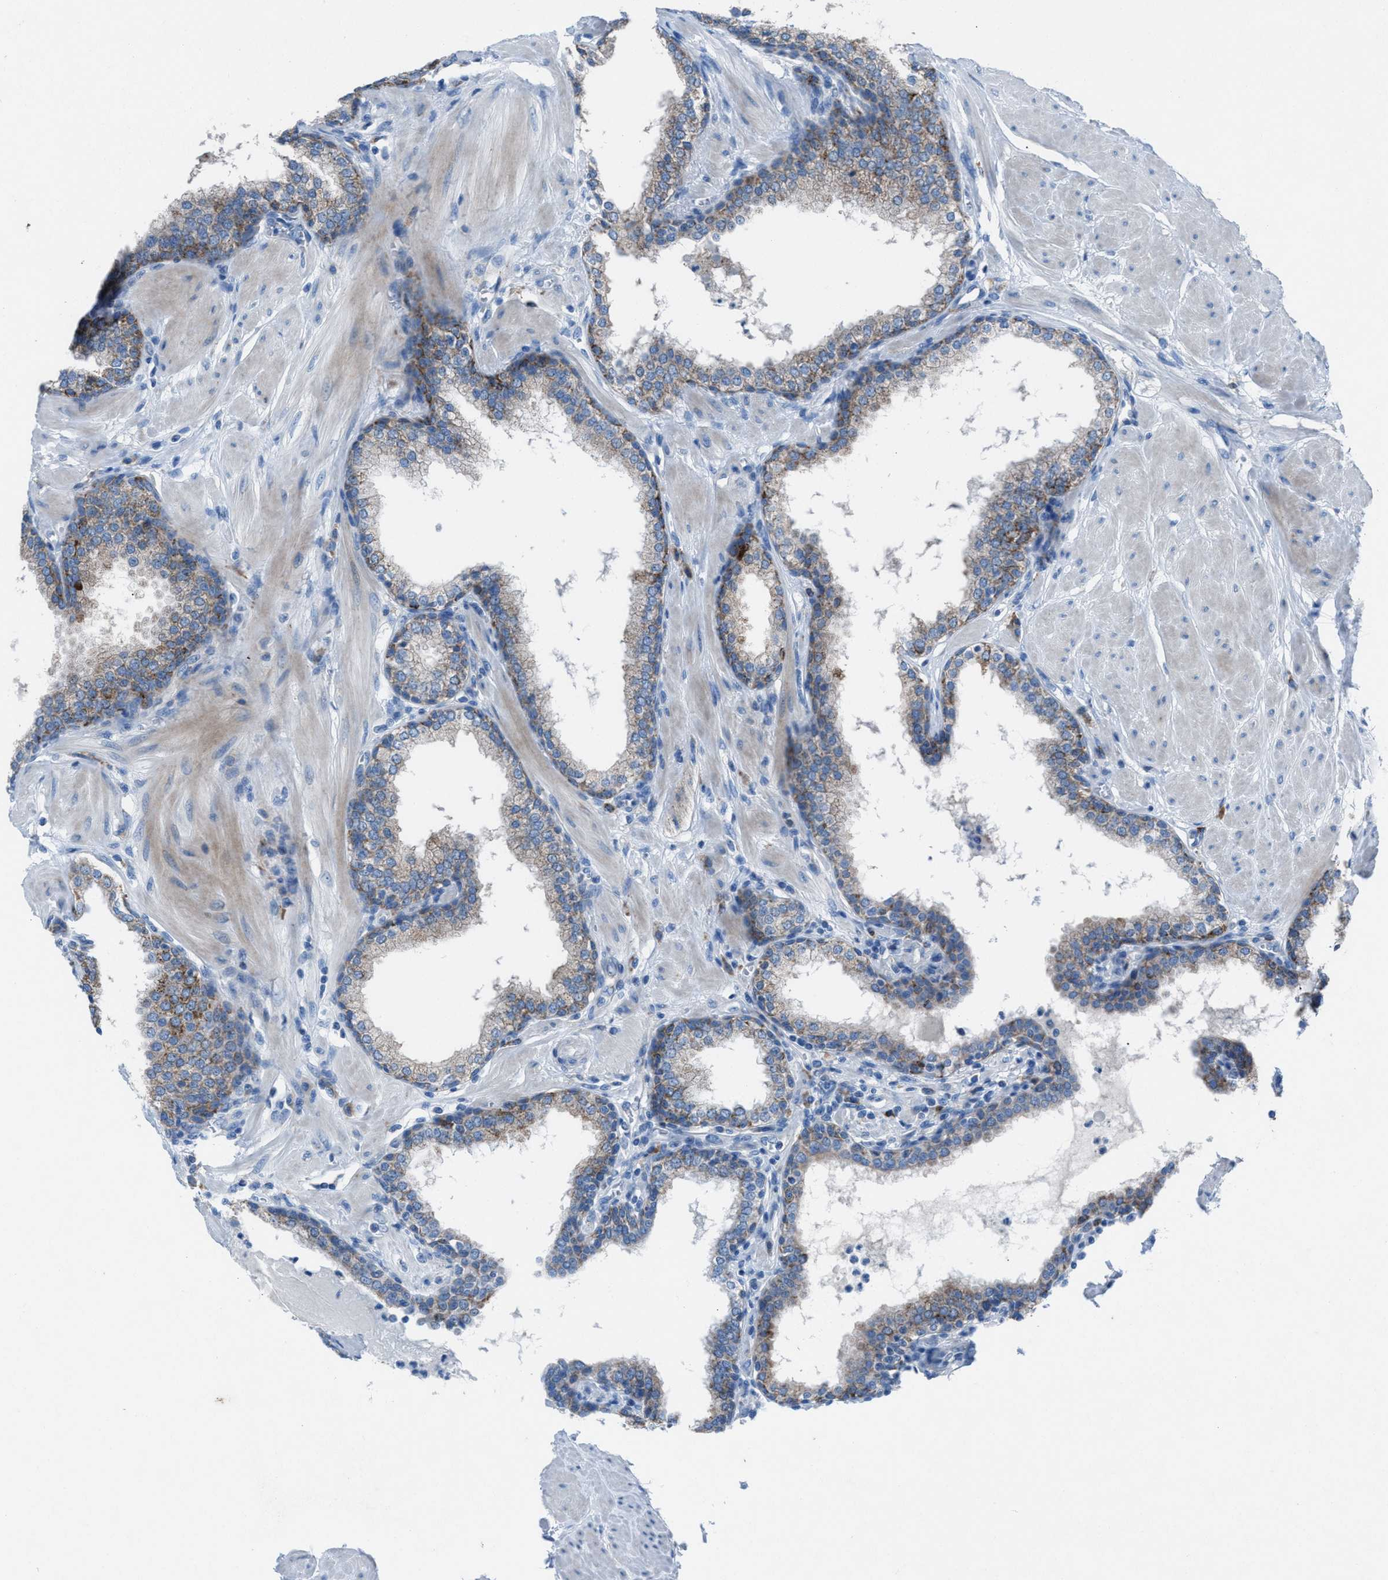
{"staining": {"intensity": "moderate", "quantity": "25%-75%", "location": "cytoplasmic/membranous"}, "tissue": "prostate", "cell_type": "Glandular cells", "image_type": "normal", "snomed": [{"axis": "morphology", "description": "Normal tissue, NOS"}, {"axis": "topography", "description": "Prostate"}], "caption": "IHC staining of benign prostate, which displays medium levels of moderate cytoplasmic/membranous expression in about 25%-75% of glandular cells indicating moderate cytoplasmic/membranous protein staining. The staining was performed using DAB (brown) for protein detection and nuclei were counterstained in hematoxylin (blue).", "gene": "CD1B", "patient": {"sex": "male", "age": 51}}